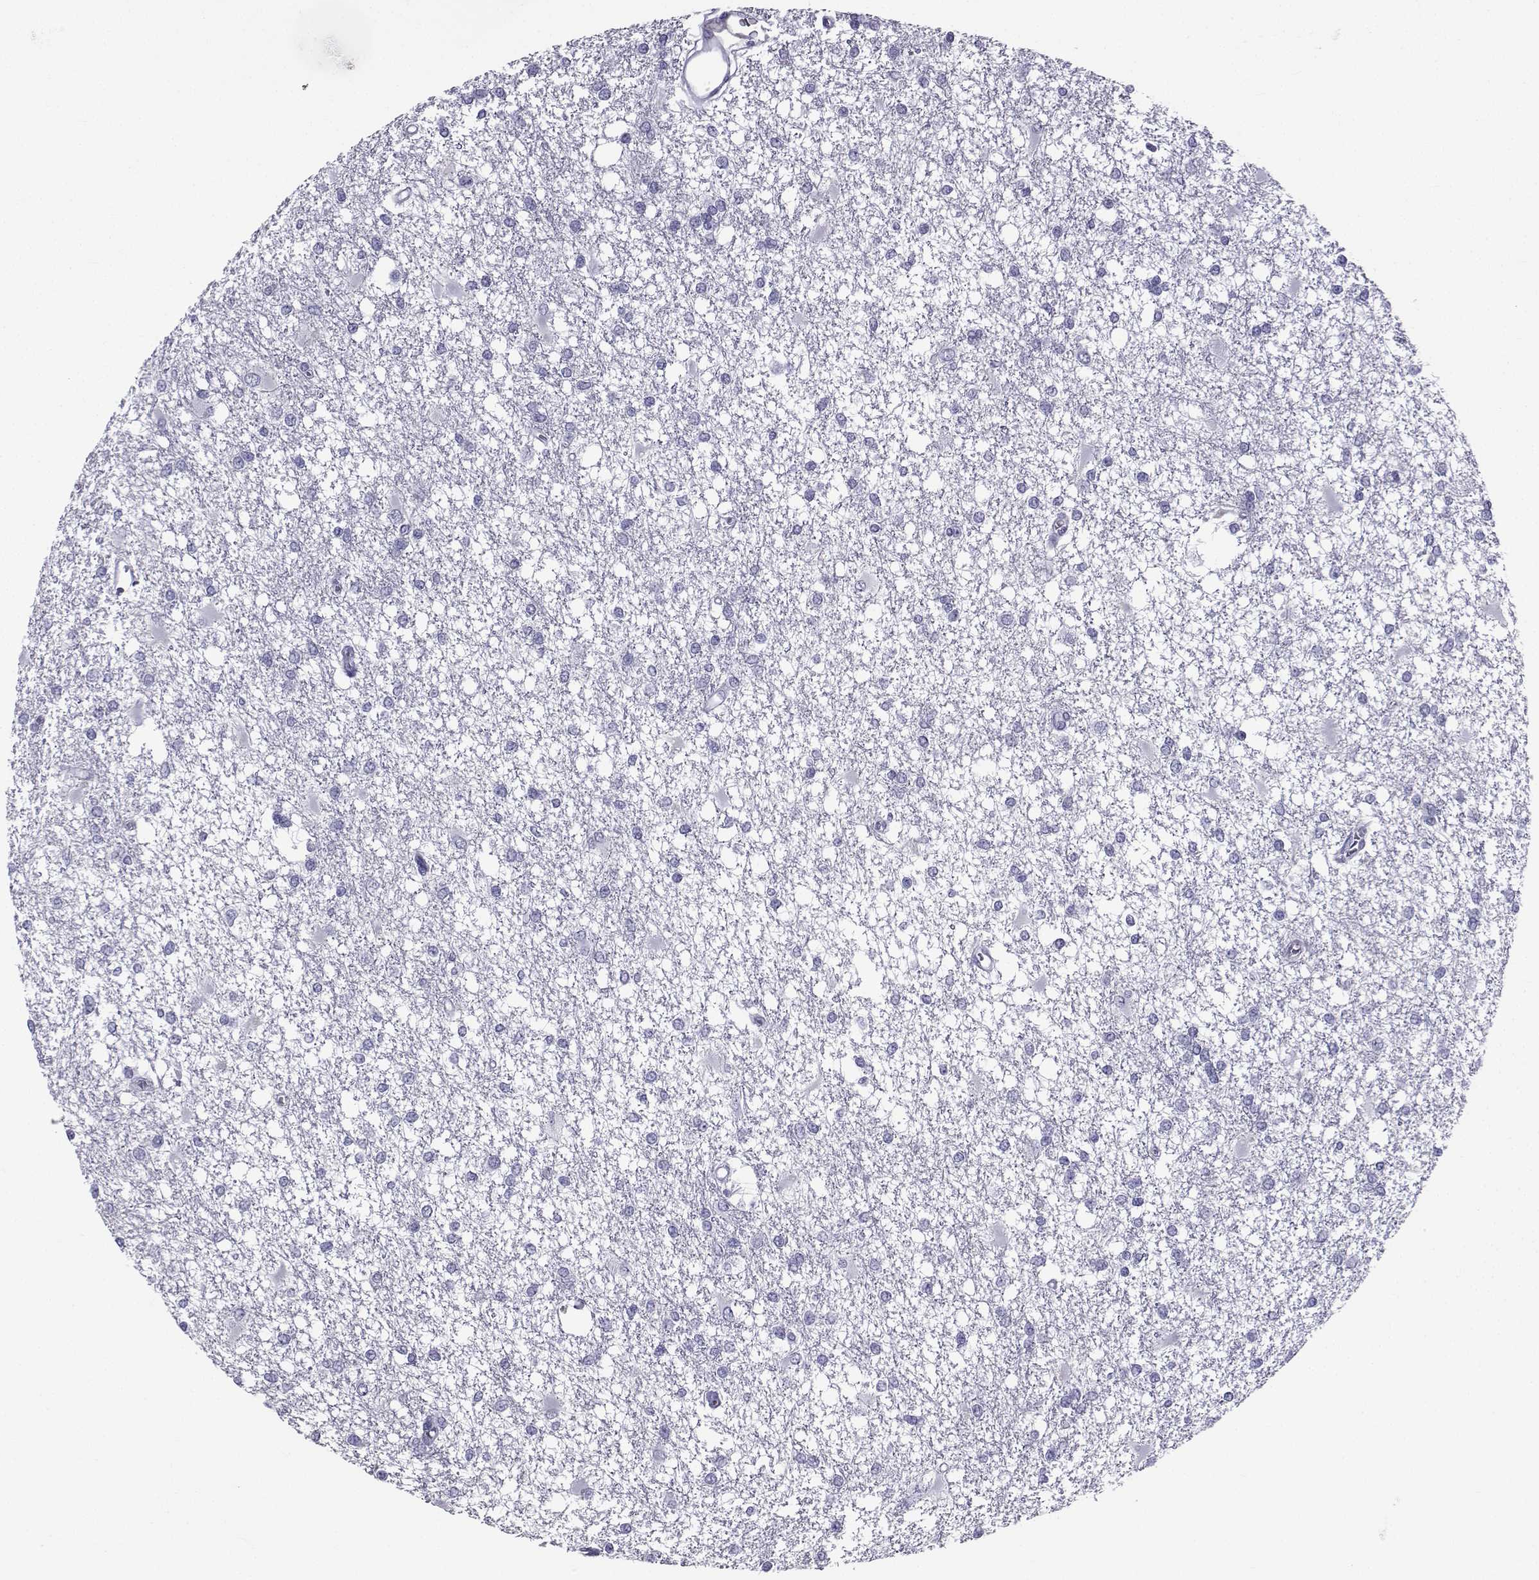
{"staining": {"intensity": "negative", "quantity": "none", "location": "none"}, "tissue": "glioma", "cell_type": "Tumor cells", "image_type": "cancer", "snomed": [{"axis": "morphology", "description": "Glioma, malignant, High grade"}, {"axis": "topography", "description": "Cerebral cortex"}], "caption": "Immunohistochemistry histopathology image of neoplastic tissue: human high-grade glioma (malignant) stained with DAB shows no significant protein staining in tumor cells. (DAB IHC with hematoxylin counter stain).", "gene": "SPANXD", "patient": {"sex": "male", "age": 79}}